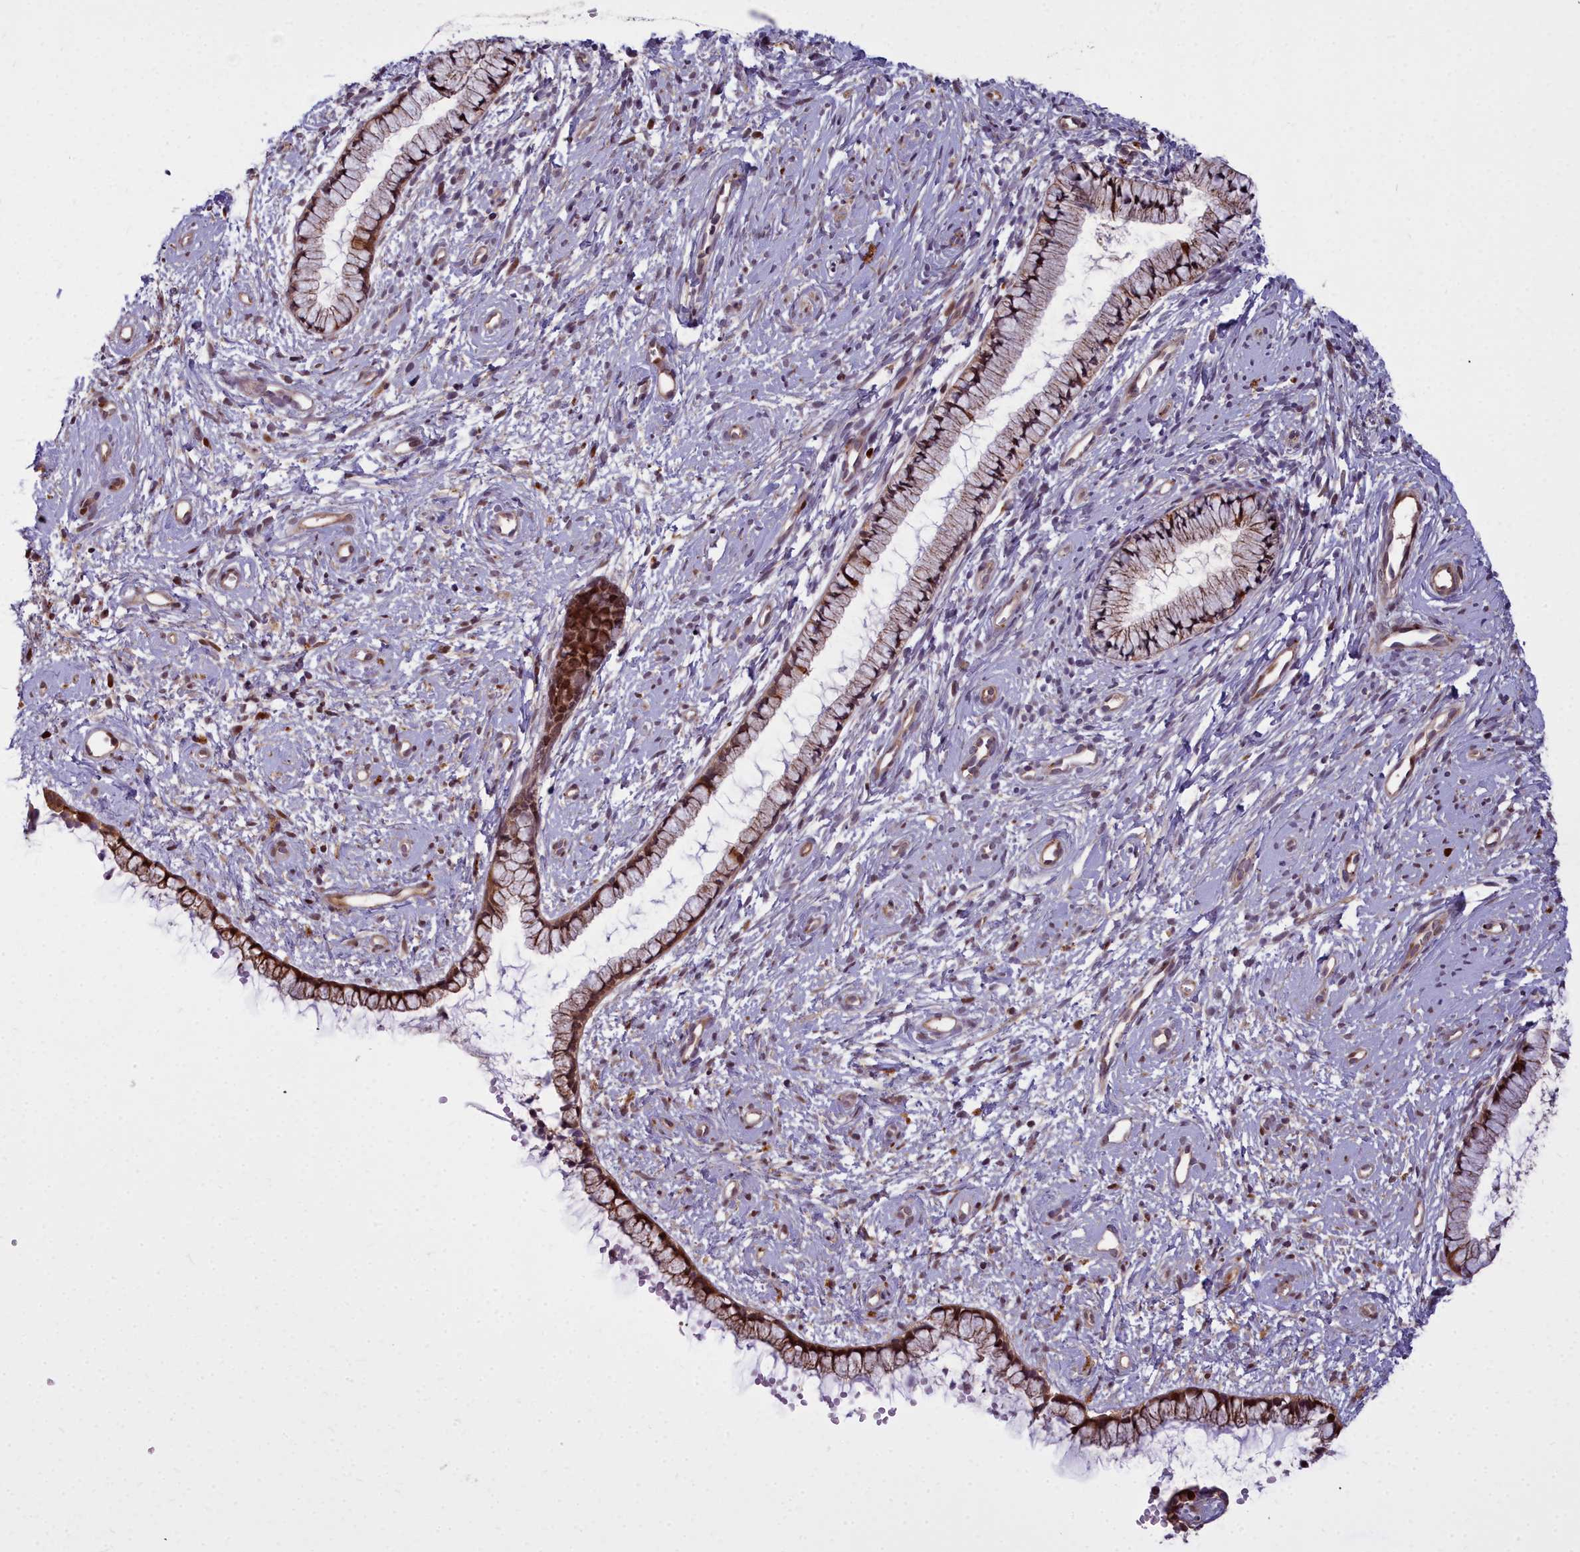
{"staining": {"intensity": "moderate", "quantity": ">75%", "location": "cytoplasmic/membranous,nuclear"}, "tissue": "cervix", "cell_type": "Glandular cells", "image_type": "normal", "snomed": [{"axis": "morphology", "description": "Normal tissue, NOS"}, {"axis": "topography", "description": "Cervix"}], "caption": "This histopathology image shows IHC staining of unremarkable cervix, with medium moderate cytoplasmic/membranous,nuclear expression in approximately >75% of glandular cells.", "gene": "GLYATL3", "patient": {"sex": "female", "age": 57}}